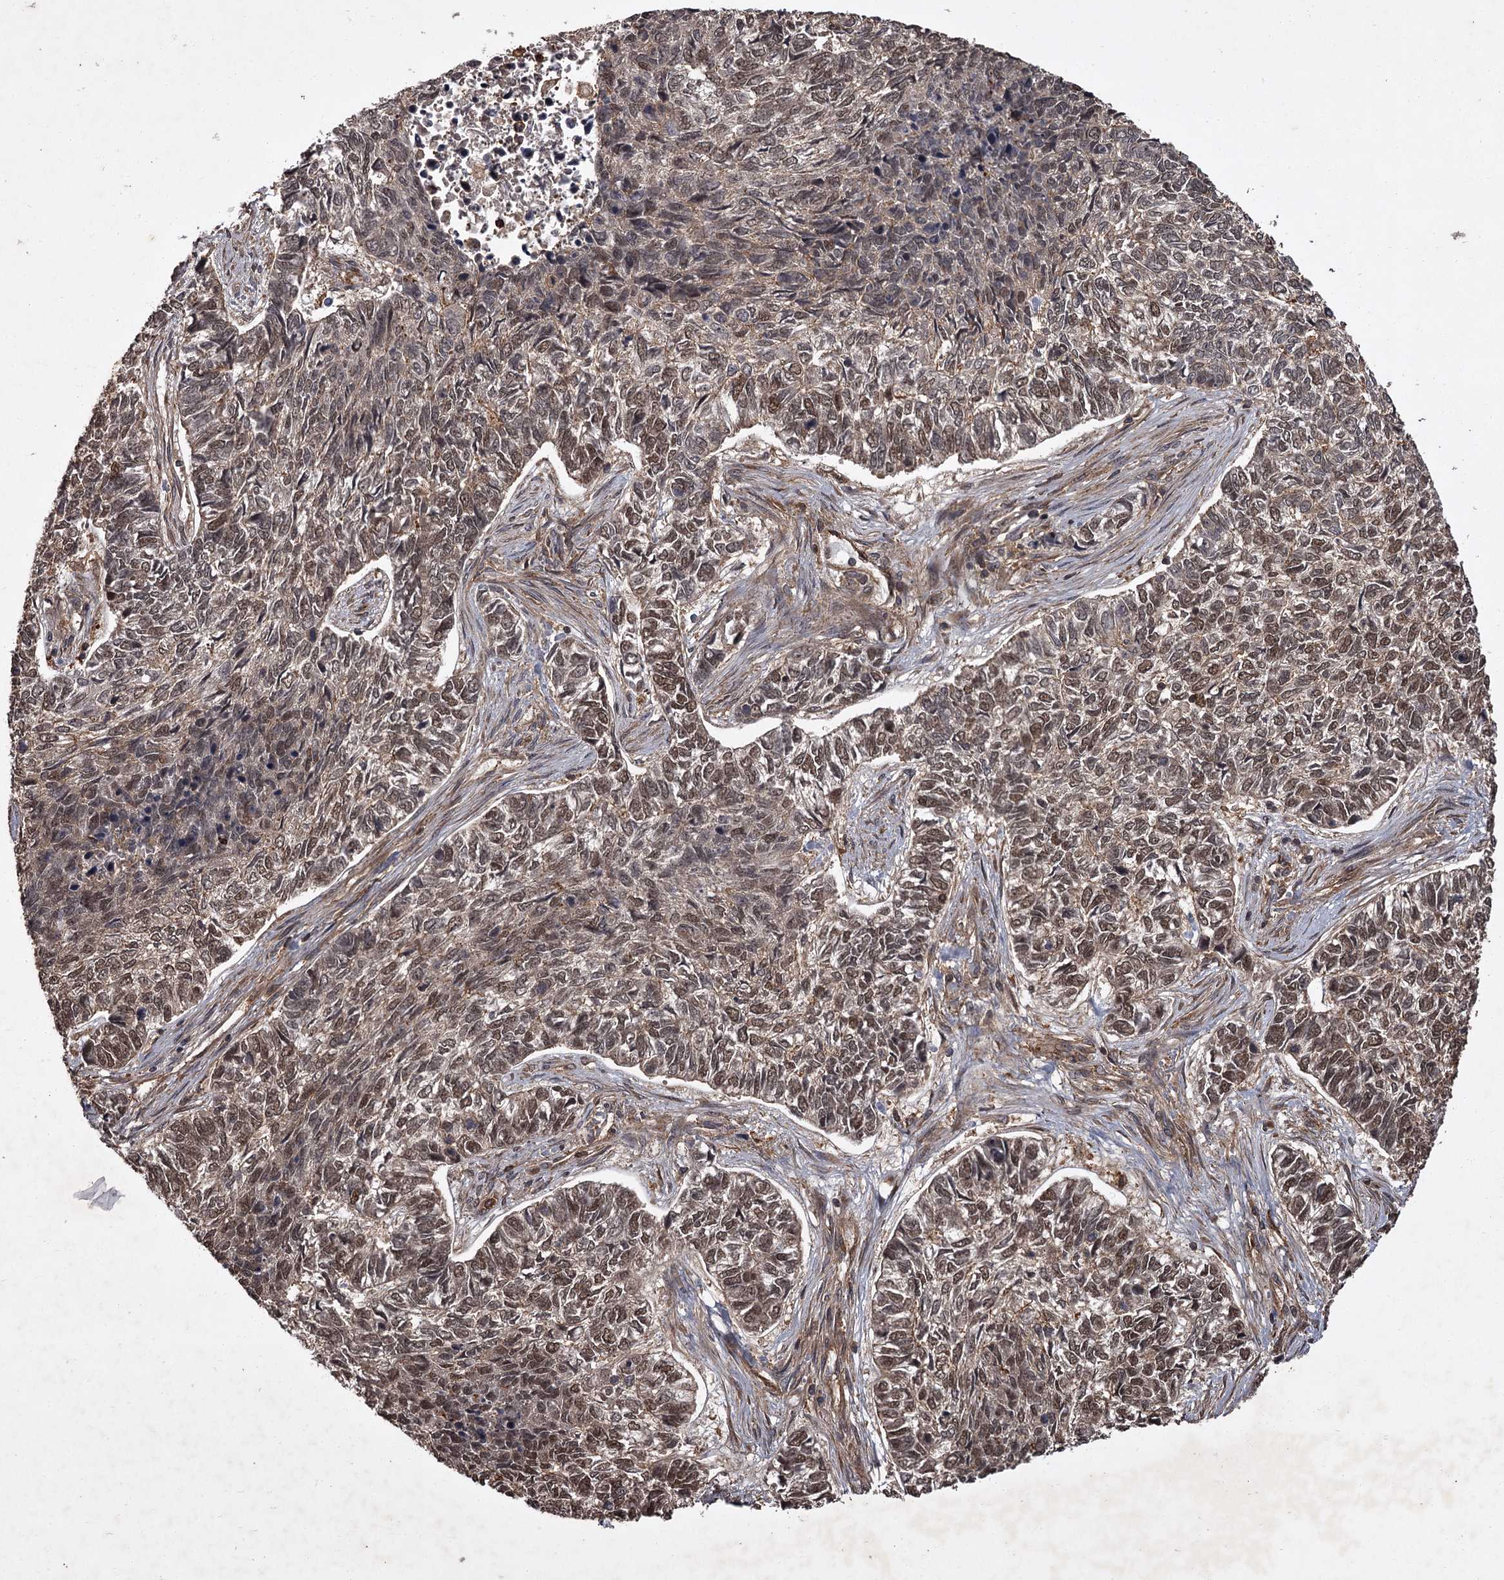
{"staining": {"intensity": "moderate", "quantity": ">75%", "location": "cytoplasmic/membranous,nuclear"}, "tissue": "skin cancer", "cell_type": "Tumor cells", "image_type": "cancer", "snomed": [{"axis": "morphology", "description": "Basal cell carcinoma"}, {"axis": "topography", "description": "Skin"}], "caption": "High-magnification brightfield microscopy of skin cancer (basal cell carcinoma) stained with DAB (brown) and counterstained with hematoxylin (blue). tumor cells exhibit moderate cytoplasmic/membranous and nuclear expression is appreciated in approximately>75% of cells.", "gene": "TBC1D23", "patient": {"sex": "female", "age": 65}}